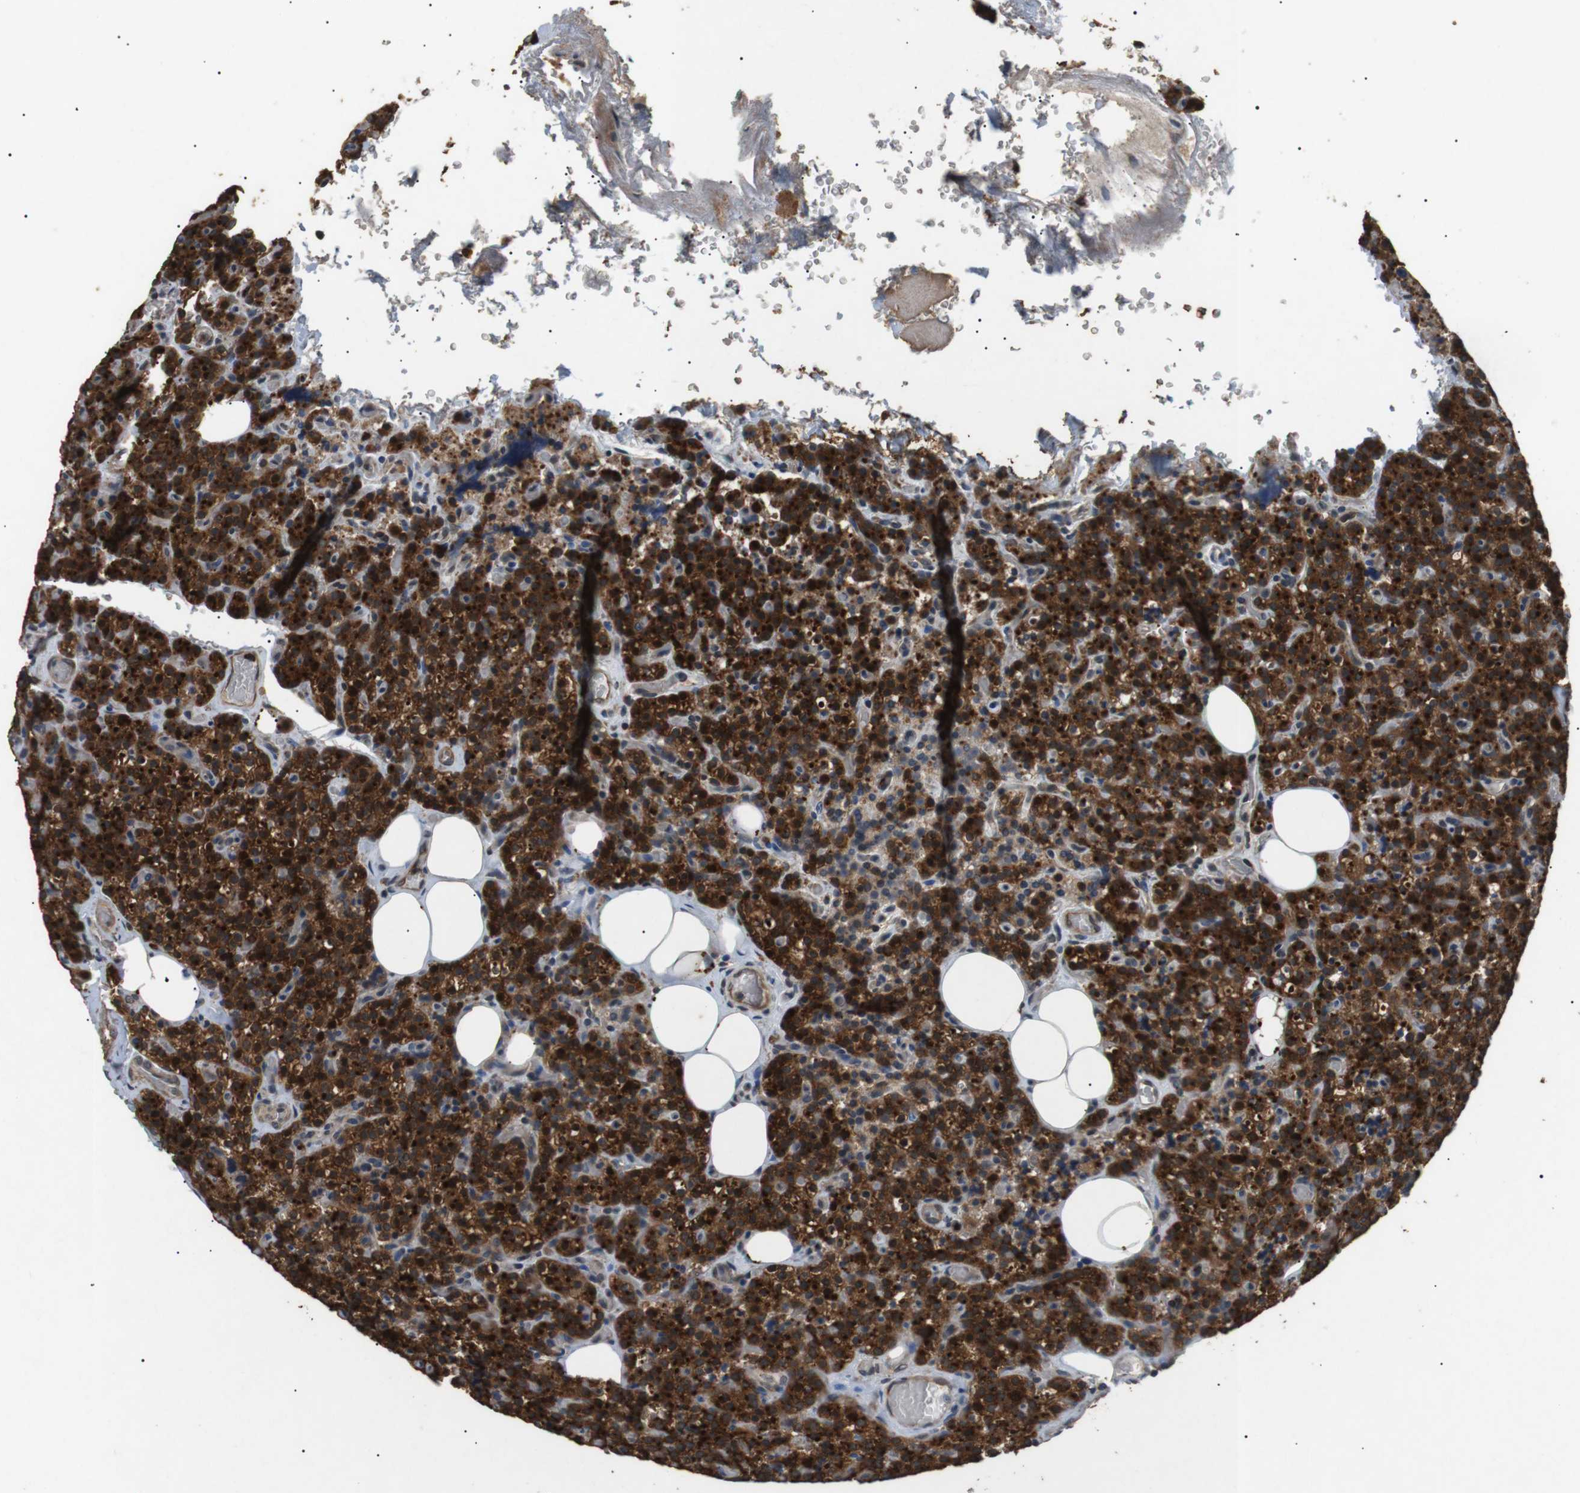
{"staining": {"intensity": "strong", "quantity": ">75%", "location": "cytoplasmic/membranous"}, "tissue": "parathyroid gland", "cell_type": "Glandular cells", "image_type": "normal", "snomed": [{"axis": "morphology", "description": "Normal tissue, NOS"}, {"axis": "topography", "description": "Parathyroid gland"}], "caption": "IHC histopathology image of benign parathyroid gland: human parathyroid gland stained using IHC shows high levels of strong protein expression localized specifically in the cytoplasmic/membranous of glandular cells, appearing as a cytoplasmic/membranous brown color.", "gene": "TBC1D15", "patient": {"sex": "female", "age": 47}}